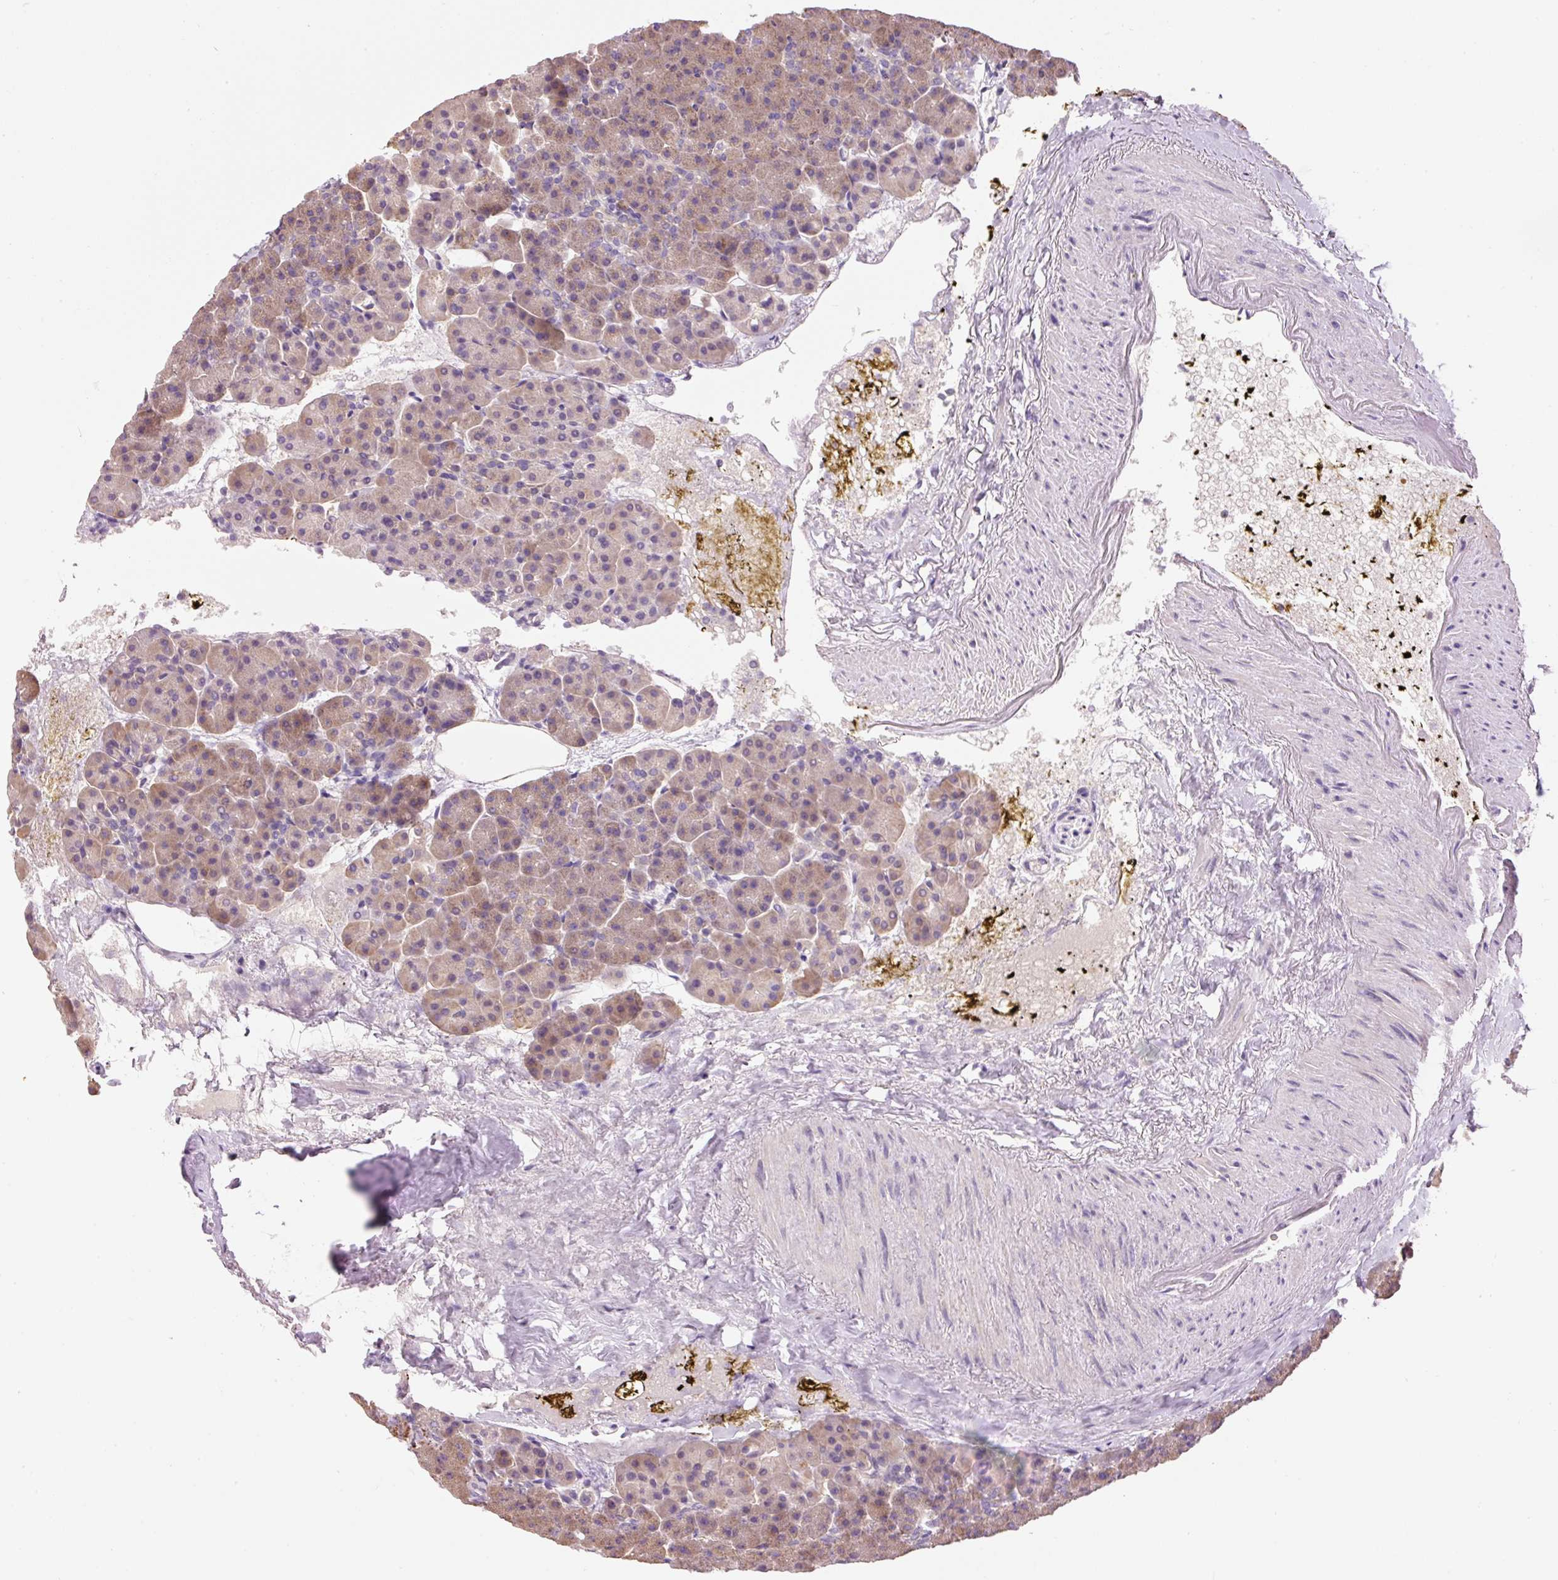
{"staining": {"intensity": "weak", "quantity": "25%-75%", "location": "cytoplasmic/membranous"}, "tissue": "pancreas", "cell_type": "Exocrine glandular cells", "image_type": "normal", "snomed": [{"axis": "morphology", "description": "Normal tissue, NOS"}, {"axis": "topography", "description": "Pancreas"}], "caption": "Weak cytoplasmic/membranous positivity for a protein is present in approximately 25%-75% of exocrine glandular cells of normal pancreas using immunohistochemistry.", "gene": "PNPLA5", "patient": {"sex": "female", "age": 74}}